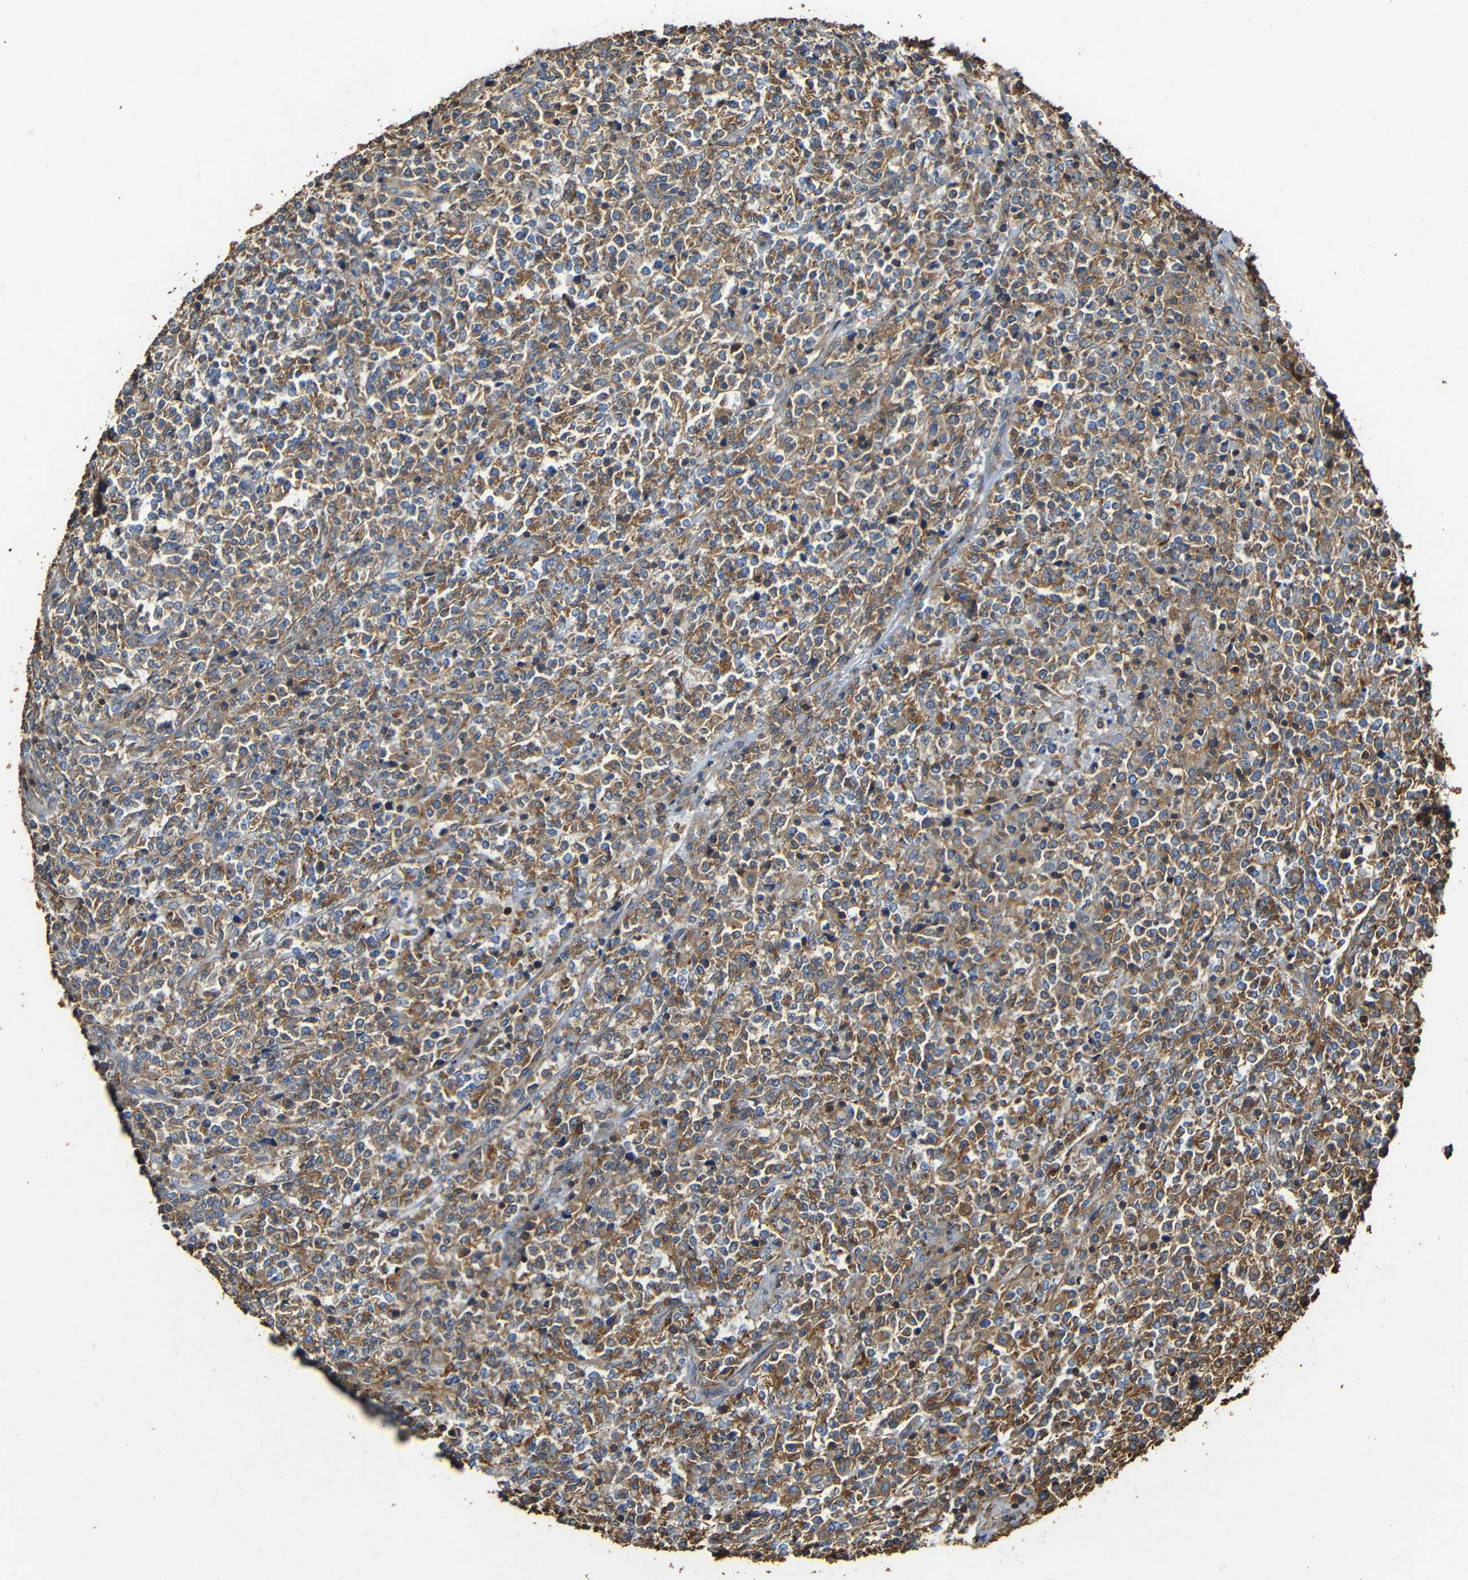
{"staining": {"intensity": "moderate", "quantity": ">75%", "location": "cytoplasmic/membranous"}, "tissue": "lymphoma", "cell_type": "Tumor cells", "image_type": "cancer", "snomed": [{"axis": "morphology", "description": "Malignant lymphoma, non-Hodgkin's type, High grade"}, {"axis": "topography", "description": "Soft tissue"}], "caption": "Immunohistochemistry (IHC) of human high-grade malignant lymphoma, non-Hodgkin's type demonstrates medium levels of moderate cytoplasmic/membranous staining in about >75% of tumor cells.", "gene": "RHOT2", "patient": {"sex": "male", "age": 18}}